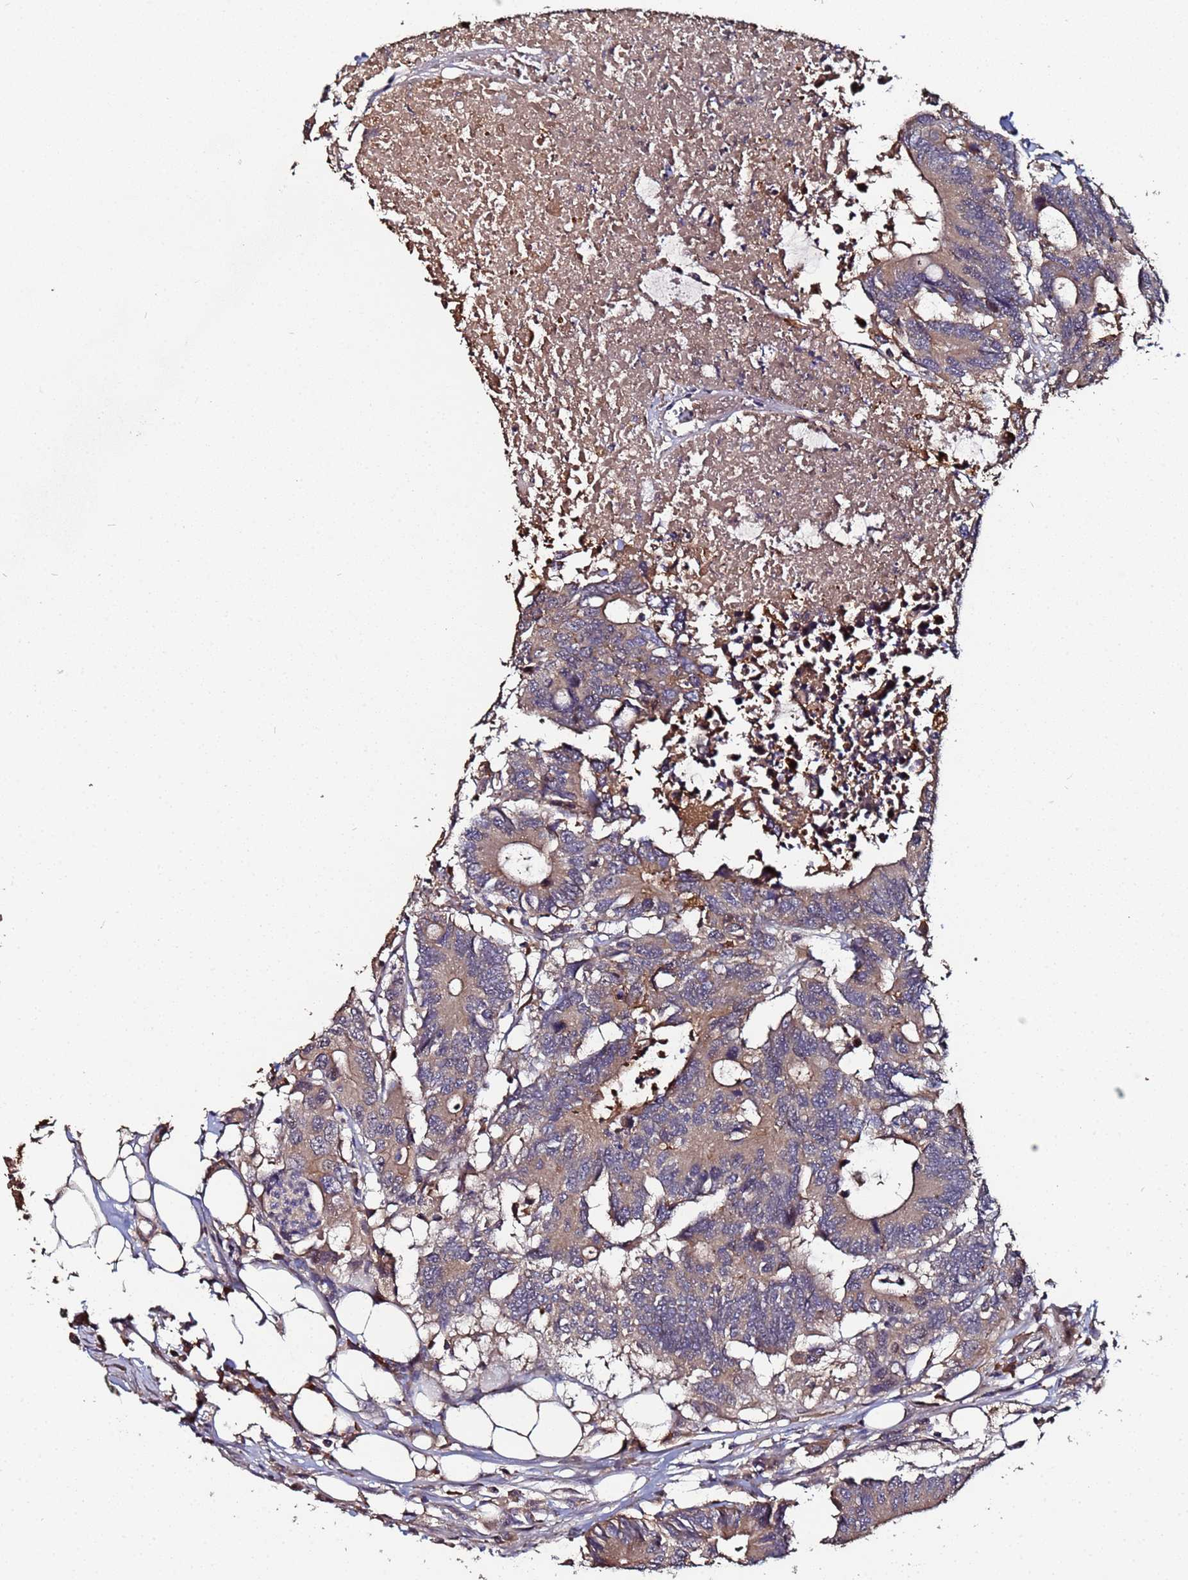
{"staining": {"intensity": "moderate", "quantity": ">75%", "location": "cytoplasmic/membranous"}, "tissue": "colorectal cancer", "cell_type": "Tumor cells", "image_type": "cancer", "snomed": [{"axis": "morphology", "description": "Adenocarcinoma, NOS"}, {"axis": "topography", "description": "Colon"}], "caption": "Approximately >75% of tumor cells in human adenocarcinoma (colorectal) reveal moderate cytoplasmic/membranous protein staining as visualized by brown immunohistochemical staining.", "gene": "OSER1", "patient": {"sex": "male", "age": 71}}